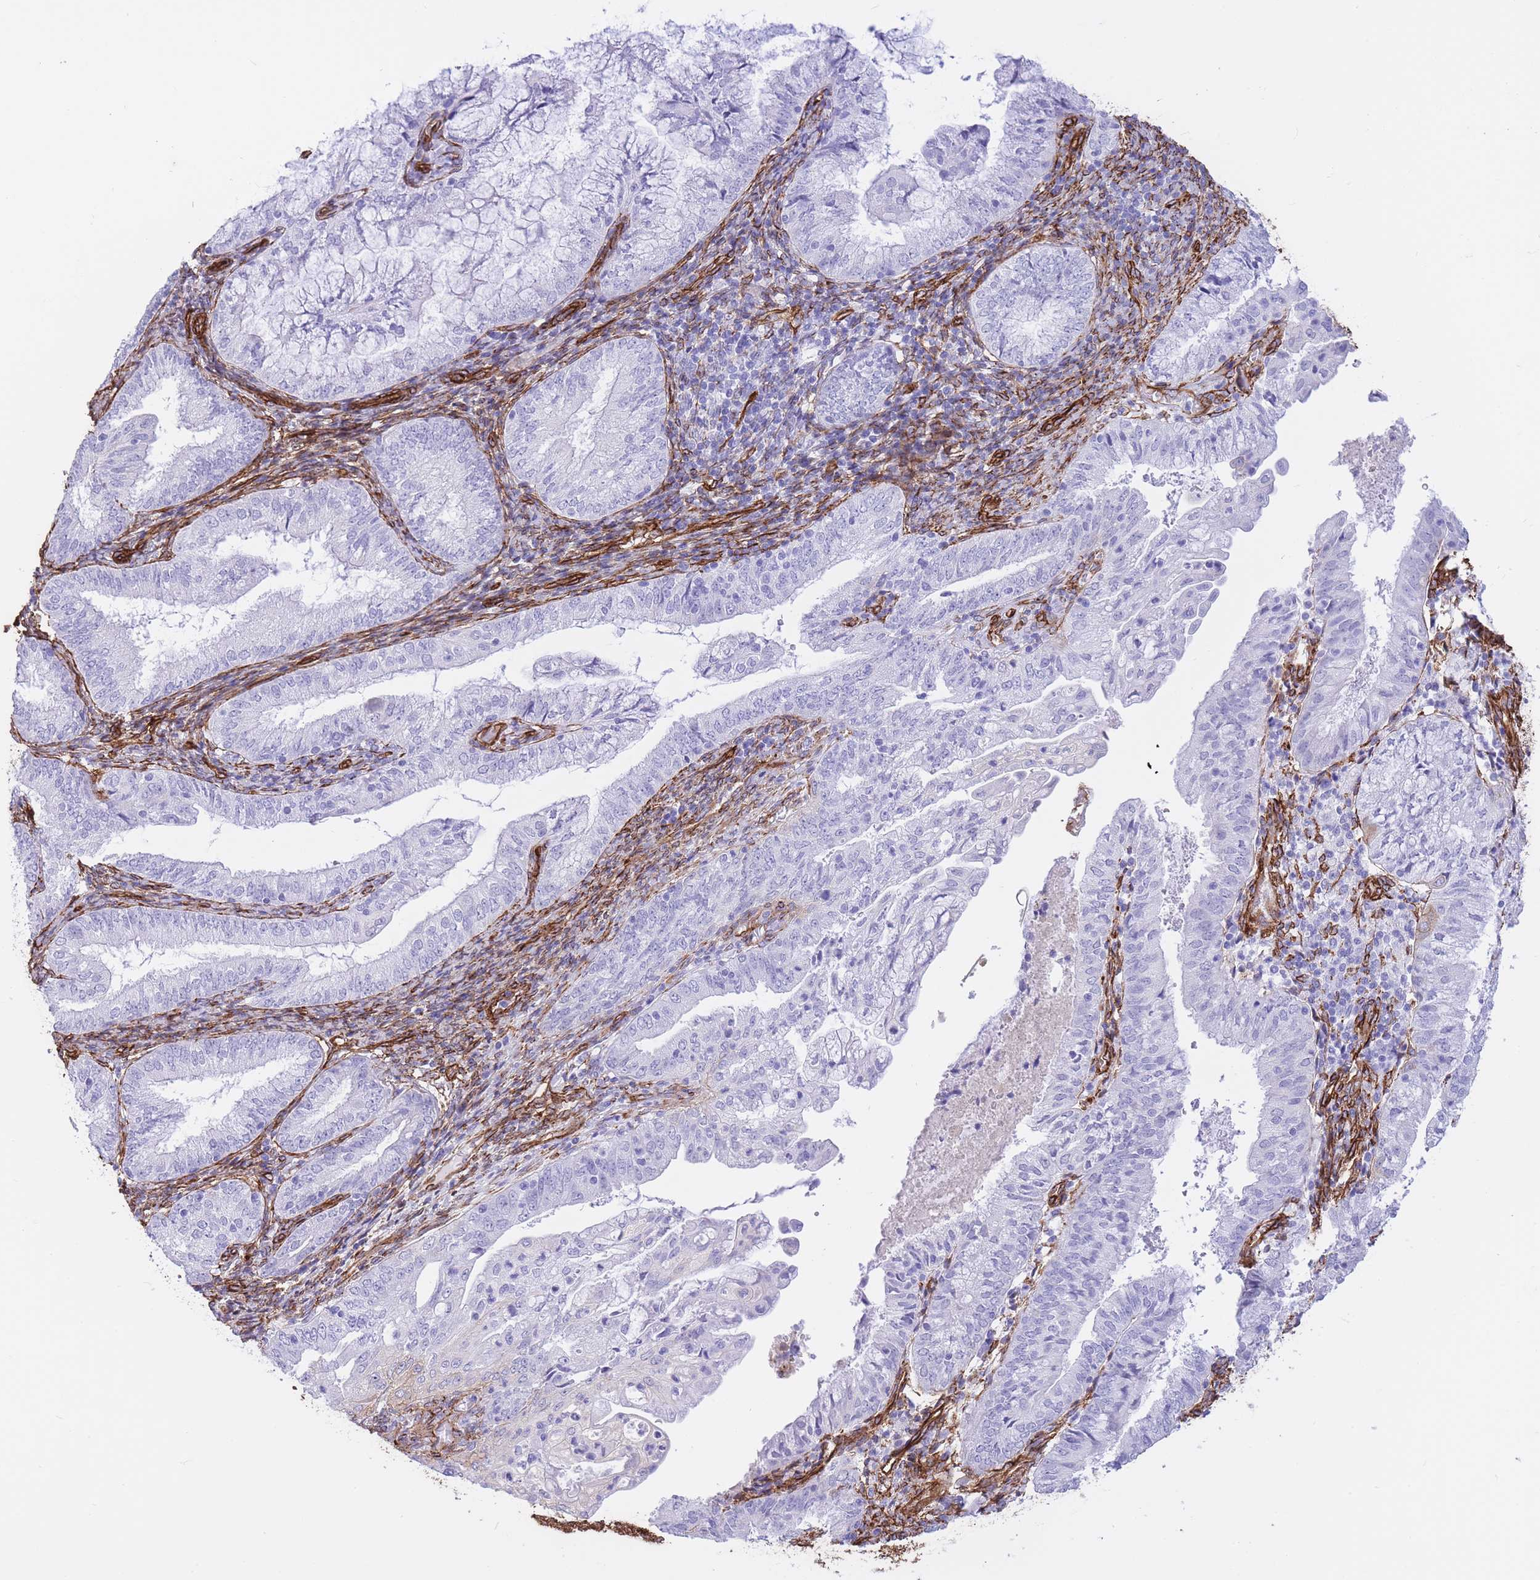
{"staining": {"intensity": "negative", "quantity": "none", "location": "none"}, "tissue": "endometrial cancer", "cell_type": "Tumor cells", "image_type": "cancer", "snomed": [{"axis": "morphology", "description": "Adenocarcinoma, NOS"}, {"axis": "topography", "description": "Endometrium"}], "caption": "Endometrial cancer (adenocarcinoma) stained for a protein using immunohistochemistry reveals no positivity tumor cells.", "gene": "CAVIN1", "patient": {"sex": "female", "age": 55}}